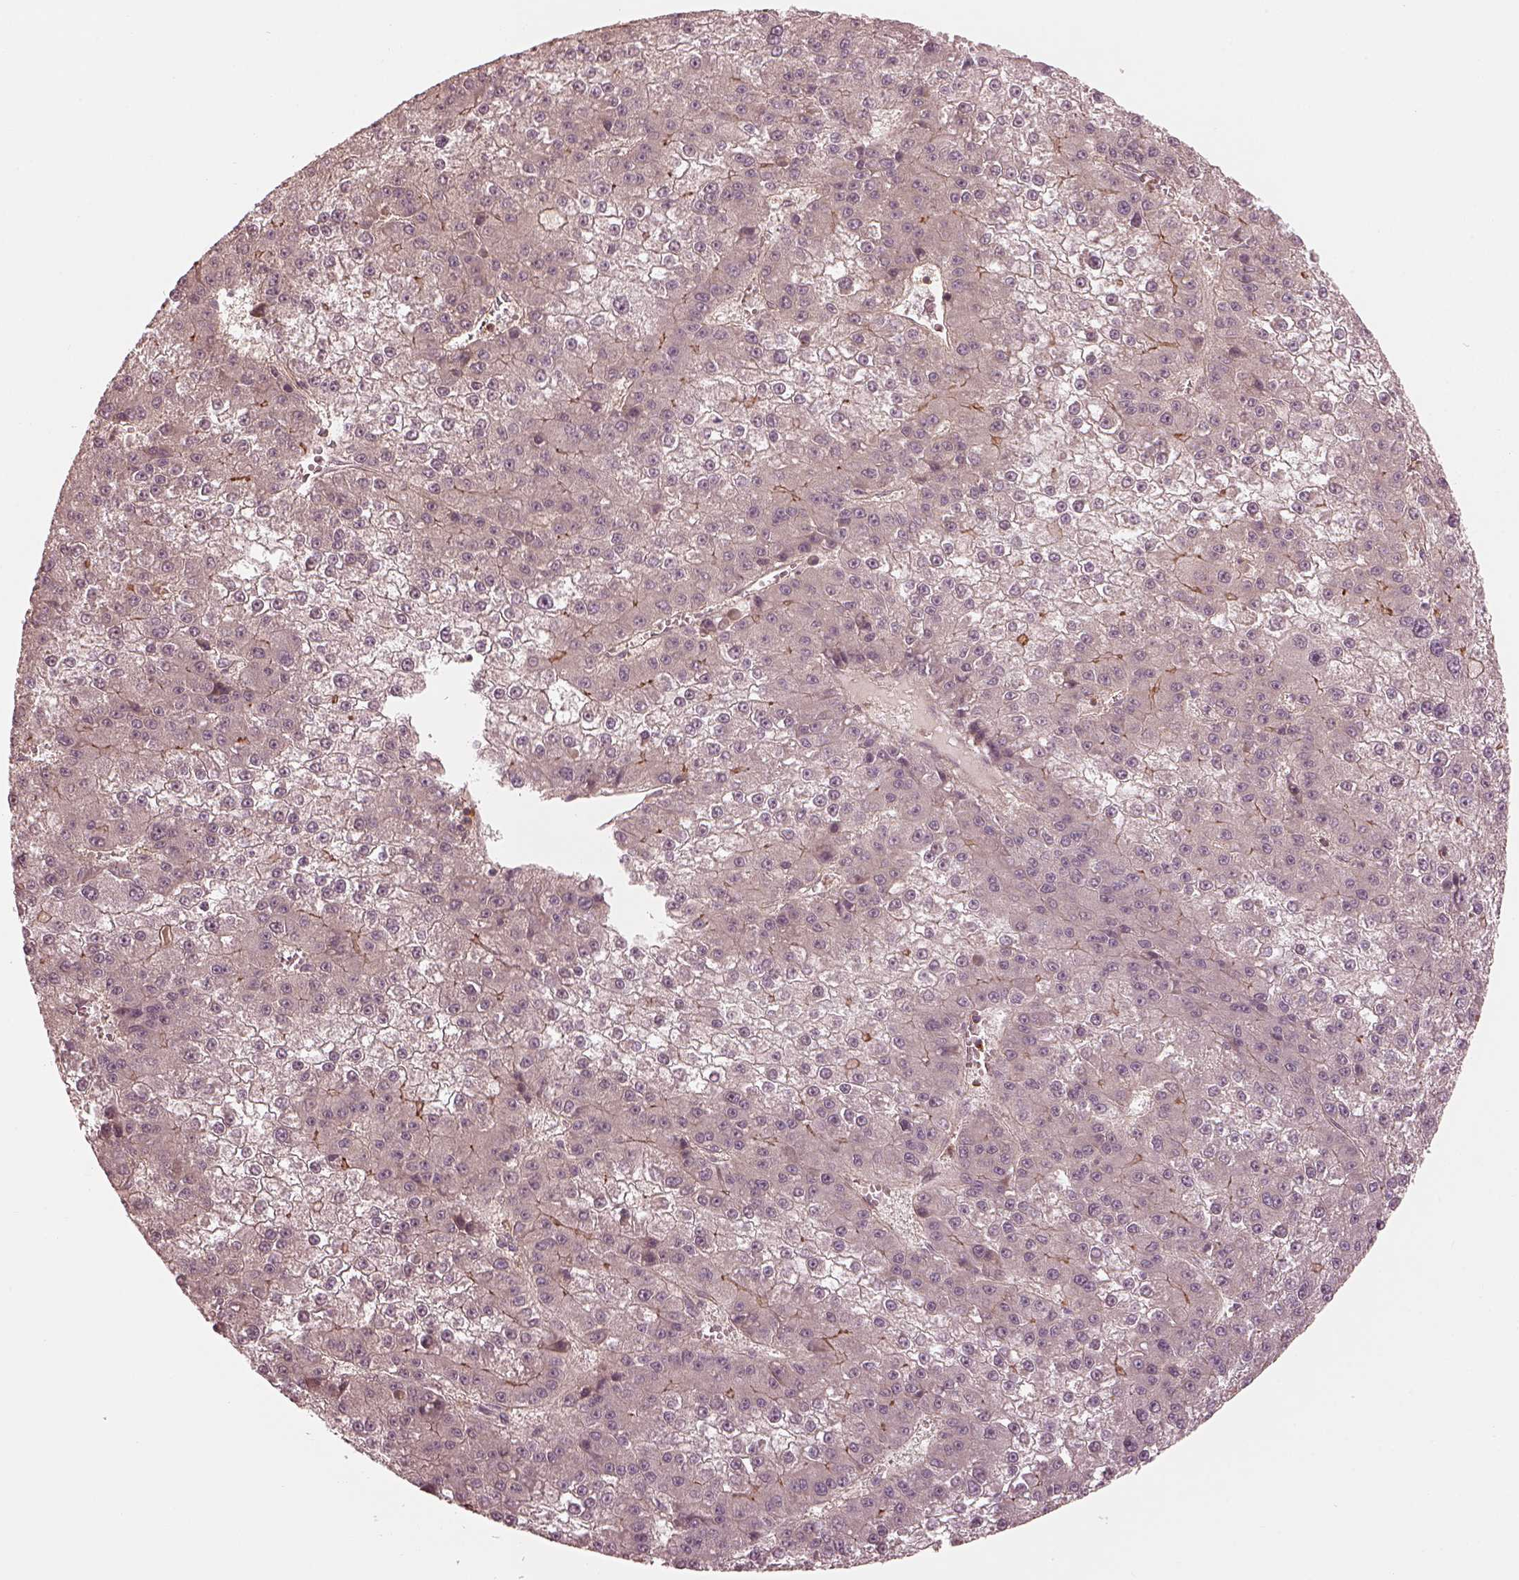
{"staining": {"intensity": "moderate", "quantity": "<25%", "location": "cytoplasmic/membranous"}, "tissue": "liver cancer", "cell_type": "Tumor cells", "image_type": "cancer", "snomed": [{"axis": "morphology", "description": "Carcinoma, Hepatocellular, NOS"}, {"axis": "topography", "description": "Liver"}], "caption": "Immunohistochemistry (IHC) staining of liver cancer, which demonstrates low levels of moderate cytoplasmic/membranous expression in approximately <25% of tumor cells indicating moderate cytoplasmic/membranous protein positivity. The staining was performed using DAB (brown) for protein detection and nuclei were counterstained in hematoxylin (blue).", "gene": "FAM107B", "patient": {"sex": "female", "age": 73}}